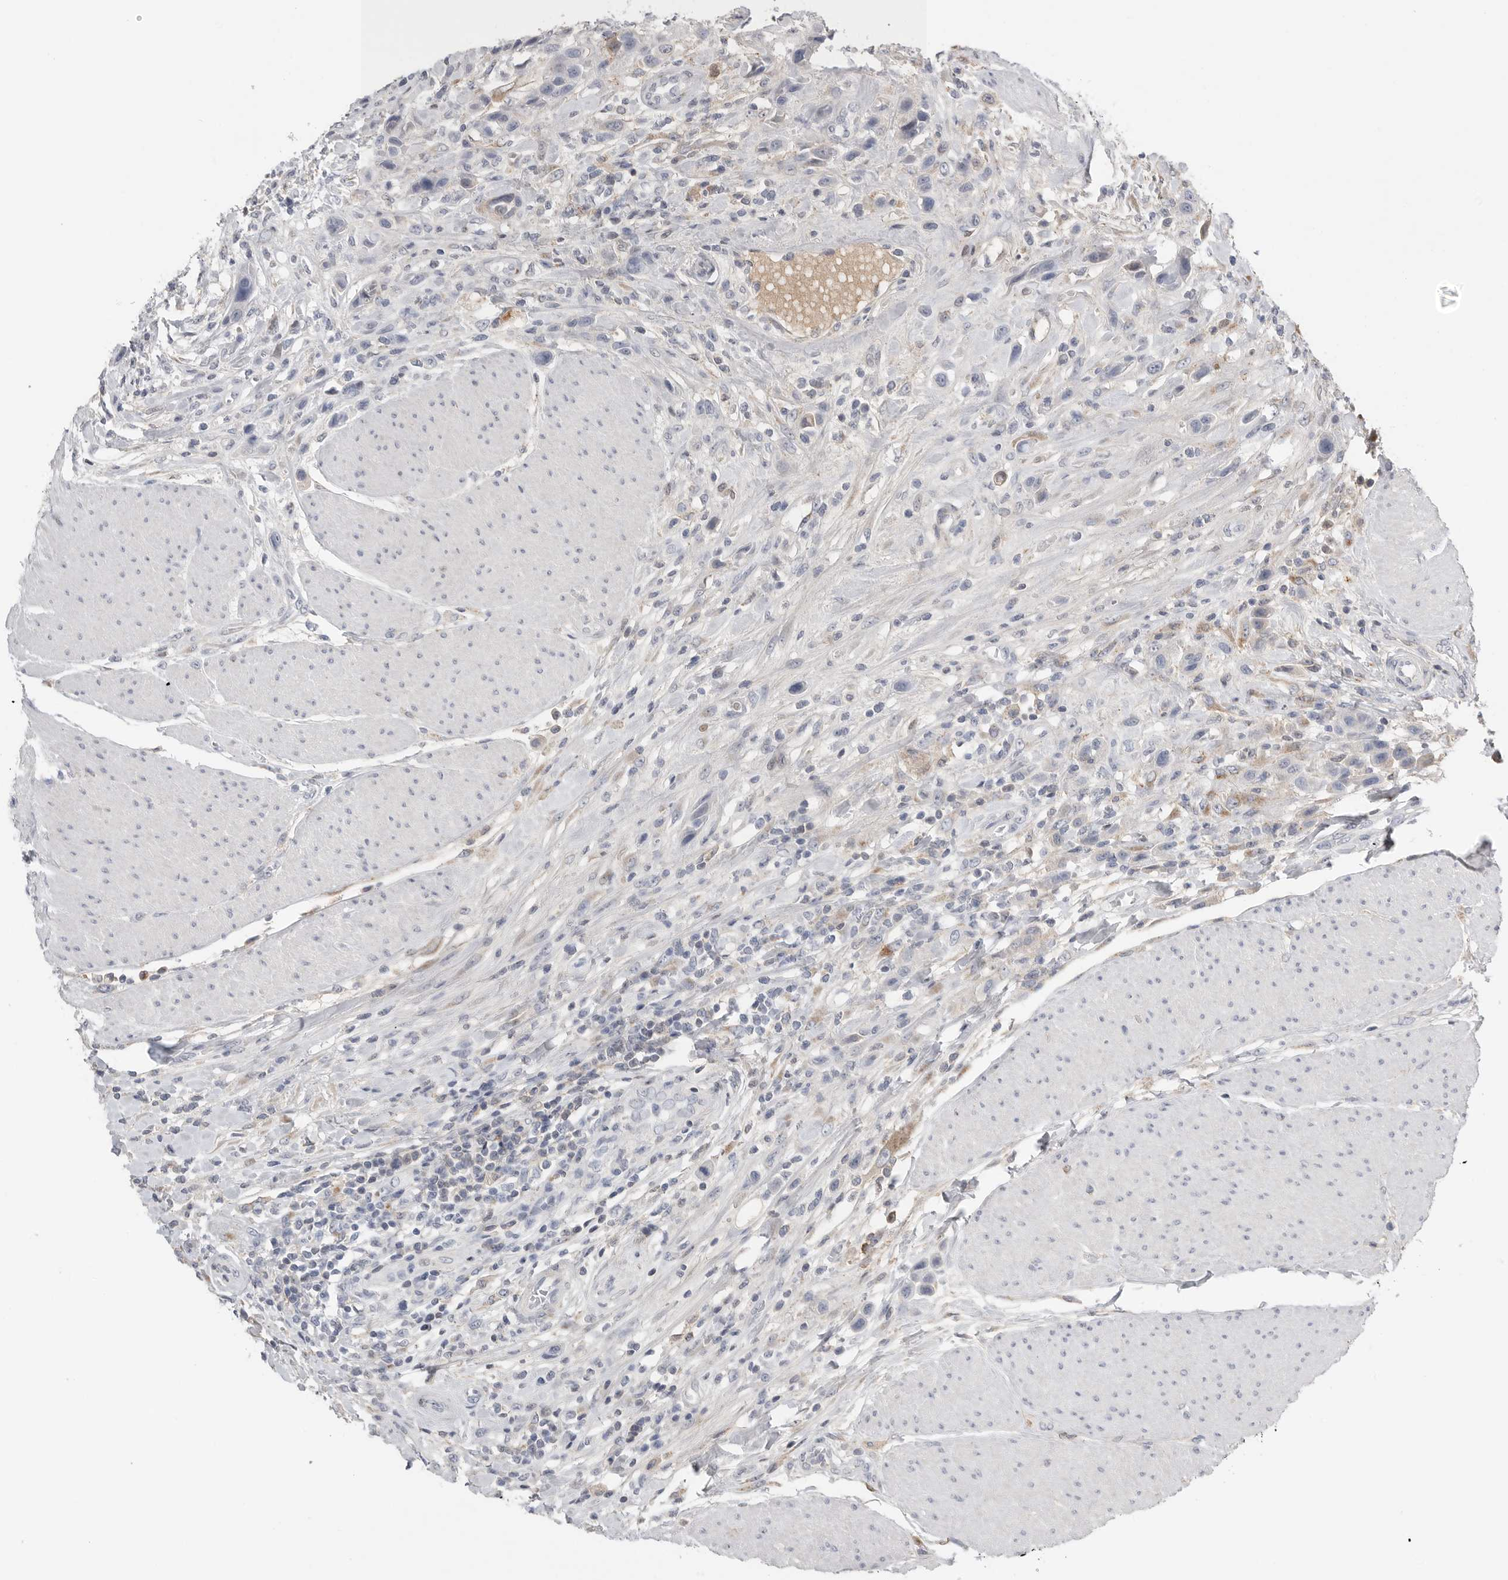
{"staining": {"intensity": "weak", "quantity": "<25%", "location": "cytoplasmic/membranous"}, "tissue": "urothelial cancer", "cell_type": "Tumor cells", "image_type": "cancer", "snomed": [{"axis": "morphology", "description": "Urothelial carcinoma, High grade"}, {"axis": "topography", "description": "Urinary bladder"}], "caption": "High-grade urothelial carcinoma was stained to show a protein in brown. There is no significant expression in tumor cells.", "gene": "TIMP1", "patient": {"sex": "male", "age": 50}}